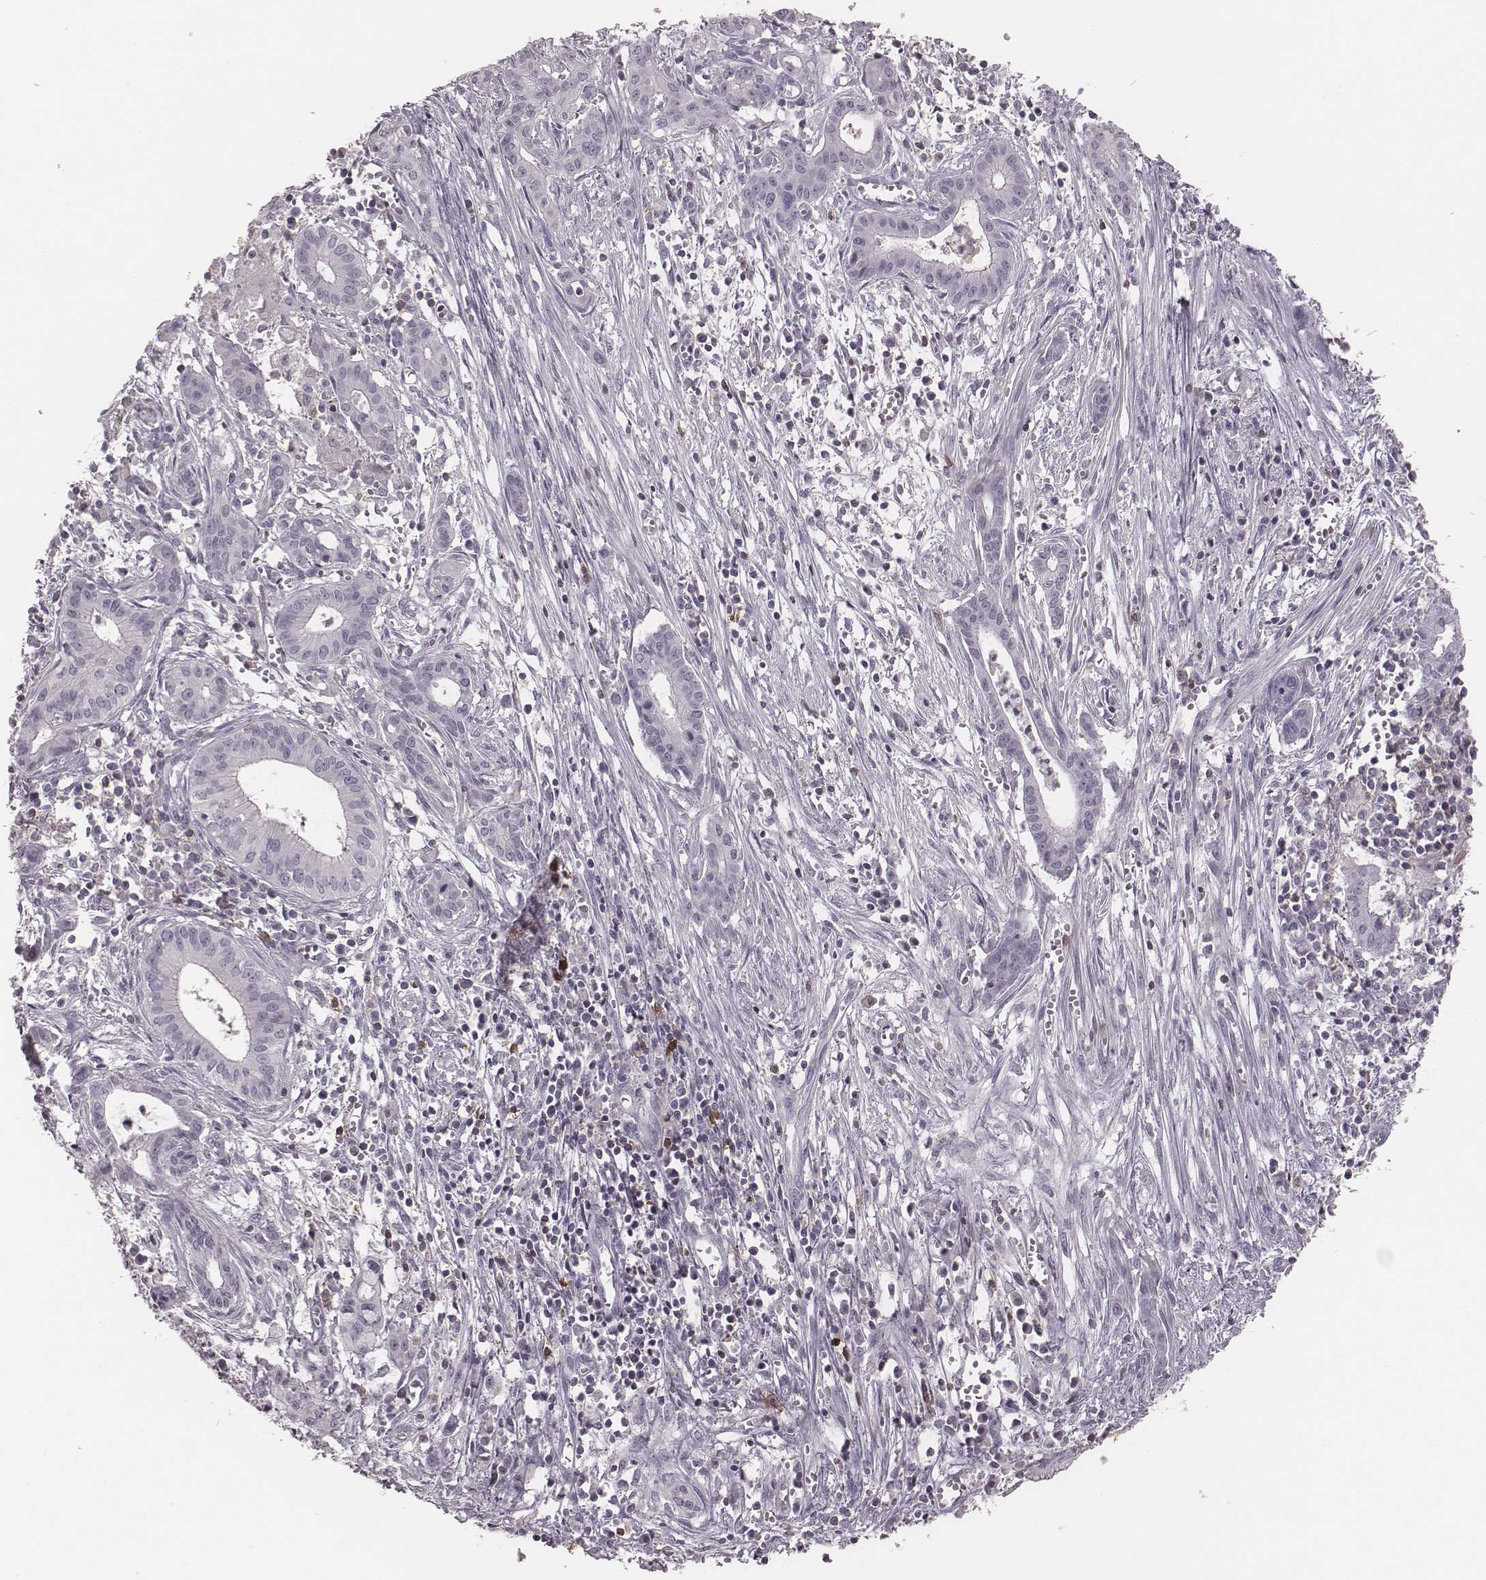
{"staining": {"intensity": "negative", "quantity": "none", "location": "none"}, "tissue": "pancreatic cancer", "cell_type": "Tumor cells", "image_type": "cancer", "snomed": [{"axis": "morphology", "description": "Adenocarcinoma, NOS"}, {"axis": "topography", "description": "Pancreas"}], "caption": "DAB (3,3'-diaminobenzidine) immunohistochemical staining of adenocarcinoma (pancreatic) reveals no significant staining in tumor cells.", "gene": "PDCD1", "patient": {"sex": "male", "age": 48}}